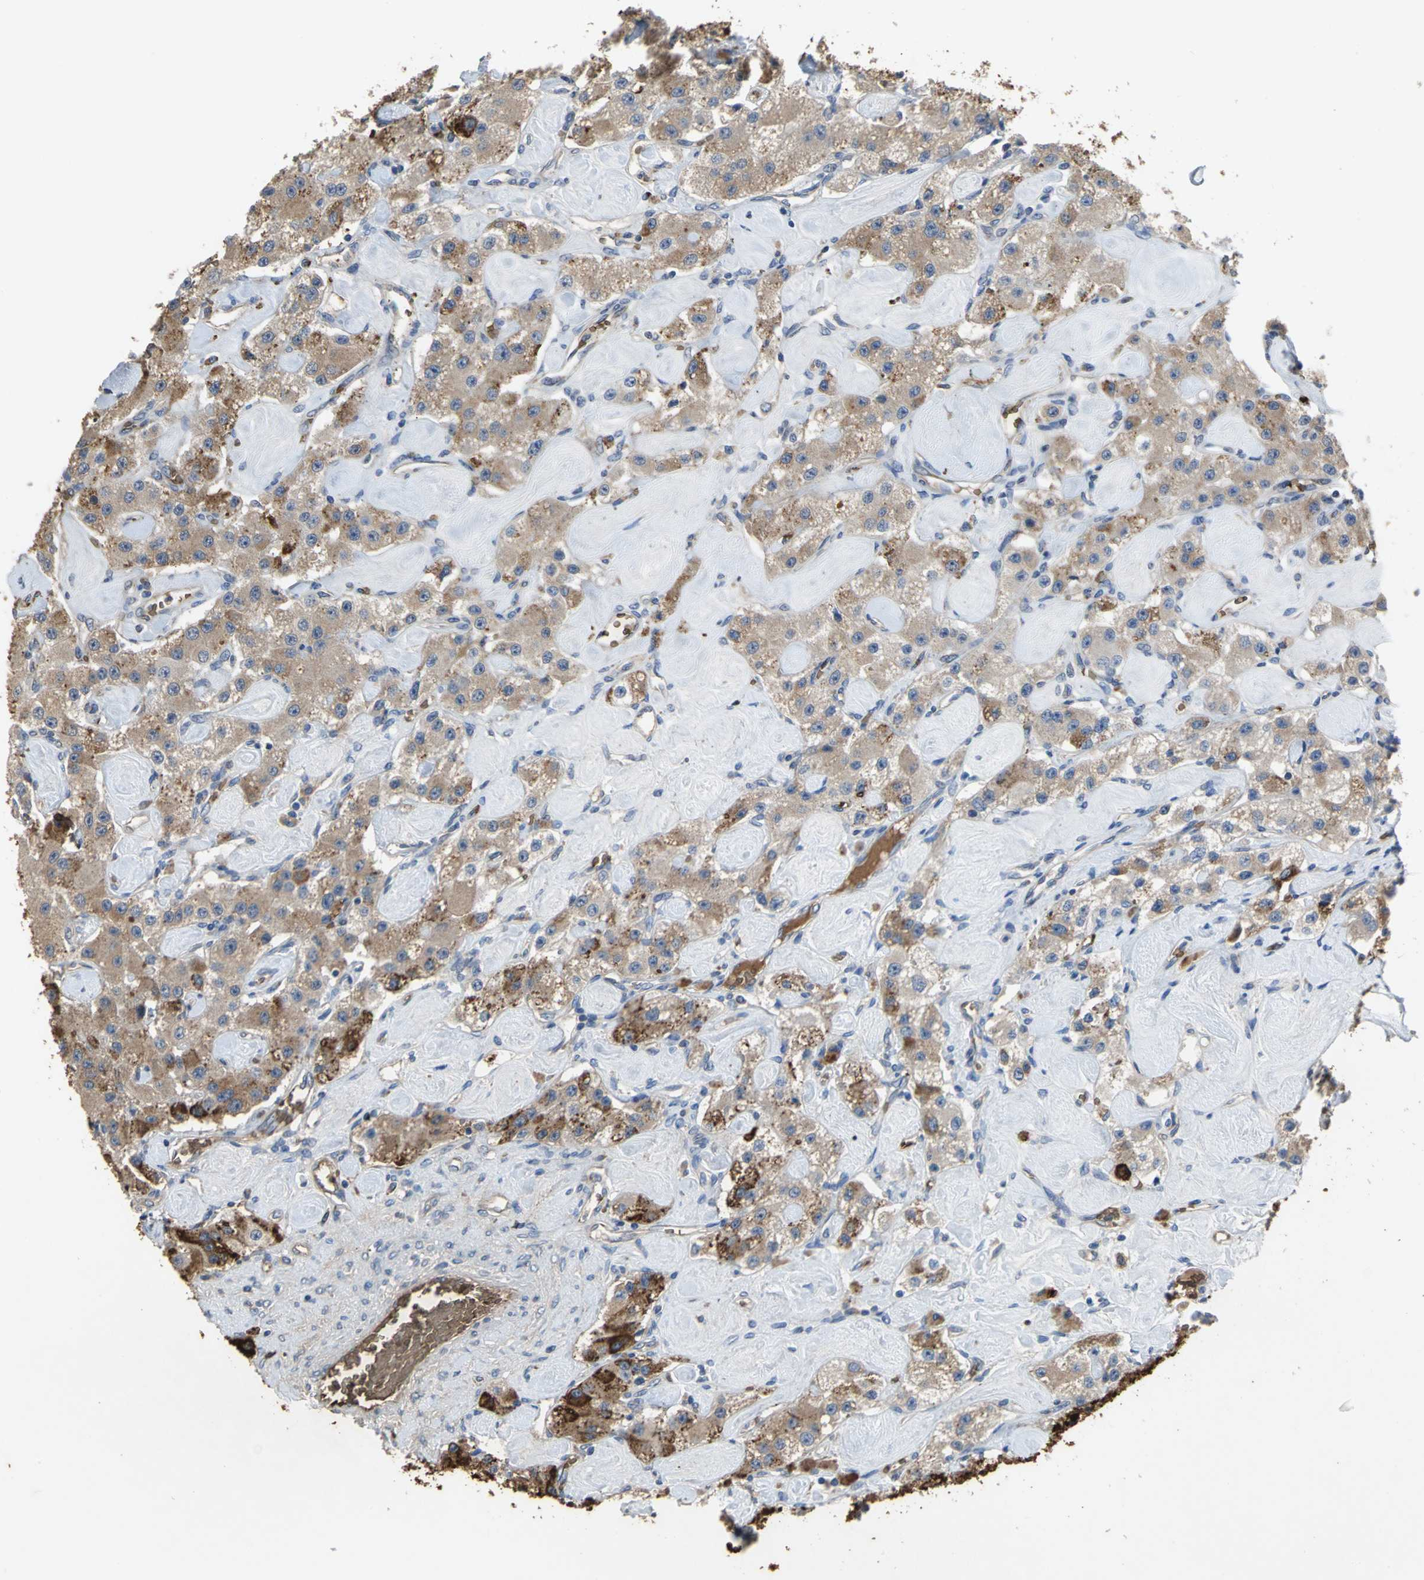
{"staining": {"intensity": "moderate", "quantity": ">75%", "location": "cytoplasmic/membranous"}, "tissue": "carcinoid", "cell_type": "Tumor cells", "image_type": "cancer", "snomed": [{"axis": "morphology", "description": "Carcinoid, malignant, NOS"}, {"axis": "topography", "description": "Pancreas"}], "caption": "DAB (3,3'-diaminobenzidine) immunohistochemical staining of human malignant carcinoid demonstrates moderate cytoplasmic/membranous protein expression in about >75% of tumor cells. Using DAB (3,3'-diaminobenzidine) (brown) and hematoxylin (blue) stains, captured at high magnification using brightfield microscopy.", "gene": "TREM1", "patient": {"sex": "male", "age": 41}}